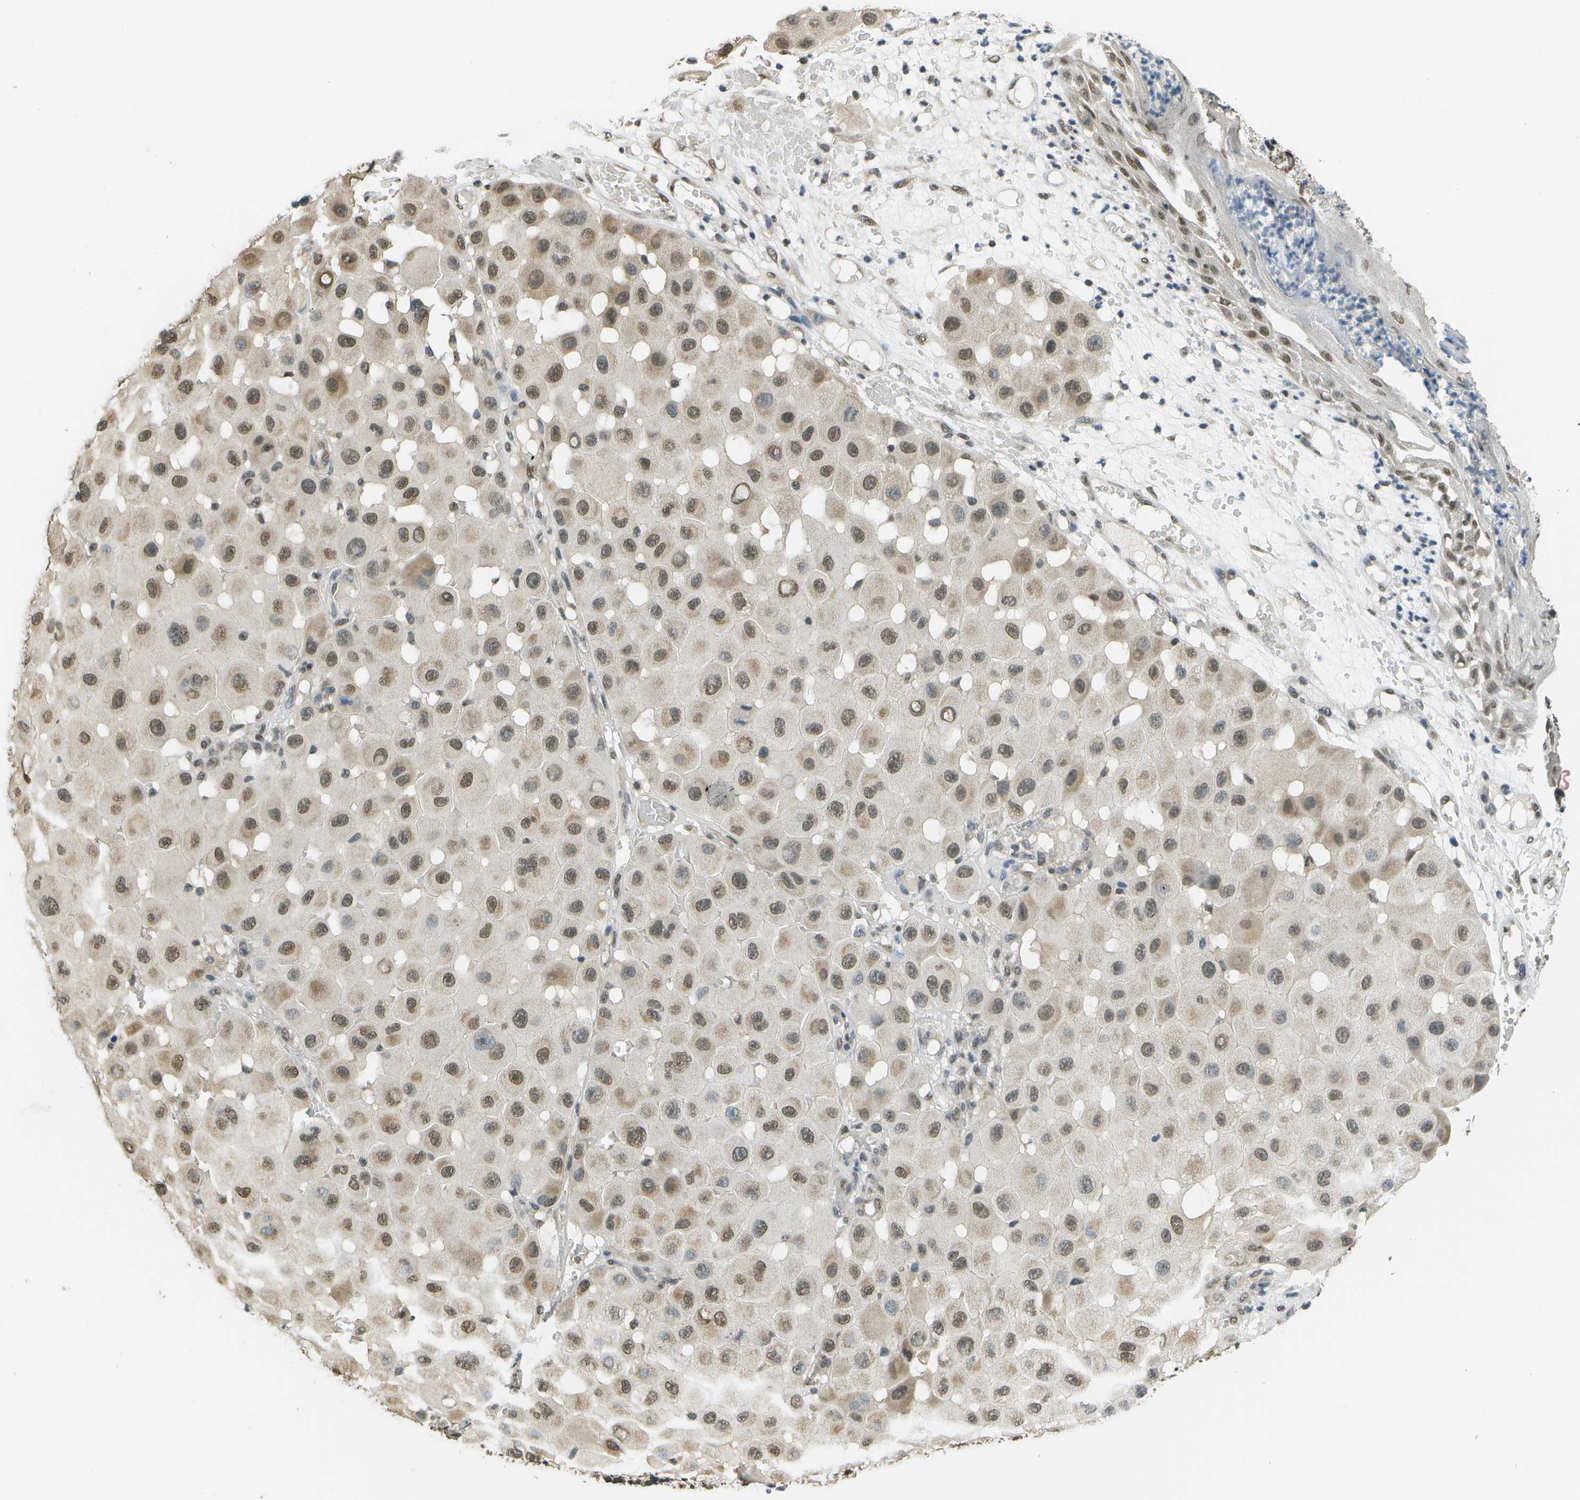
{"staining": {"intensity": "moderate", "quantity": ">75%", "location": "cytoplasmic/membranous,nuclear"}, "tissue": "melanoma", "cell_type": "Tumor cells", "image_type": "cancer", "snomed": [{"axis": "morphology", "description": "Malignant melanoma, NOS"}, {"axis": "topography", "description": "Skin"}], "caption": "The photomicrograph demonstrates staining of malignant melanoma, revealing moderate cytoplasmic/membranous and nuclear protein staining (brown color) within tumor cells.", "gene": "ABL2", "patient": {"sex": "female", "age": 81}}